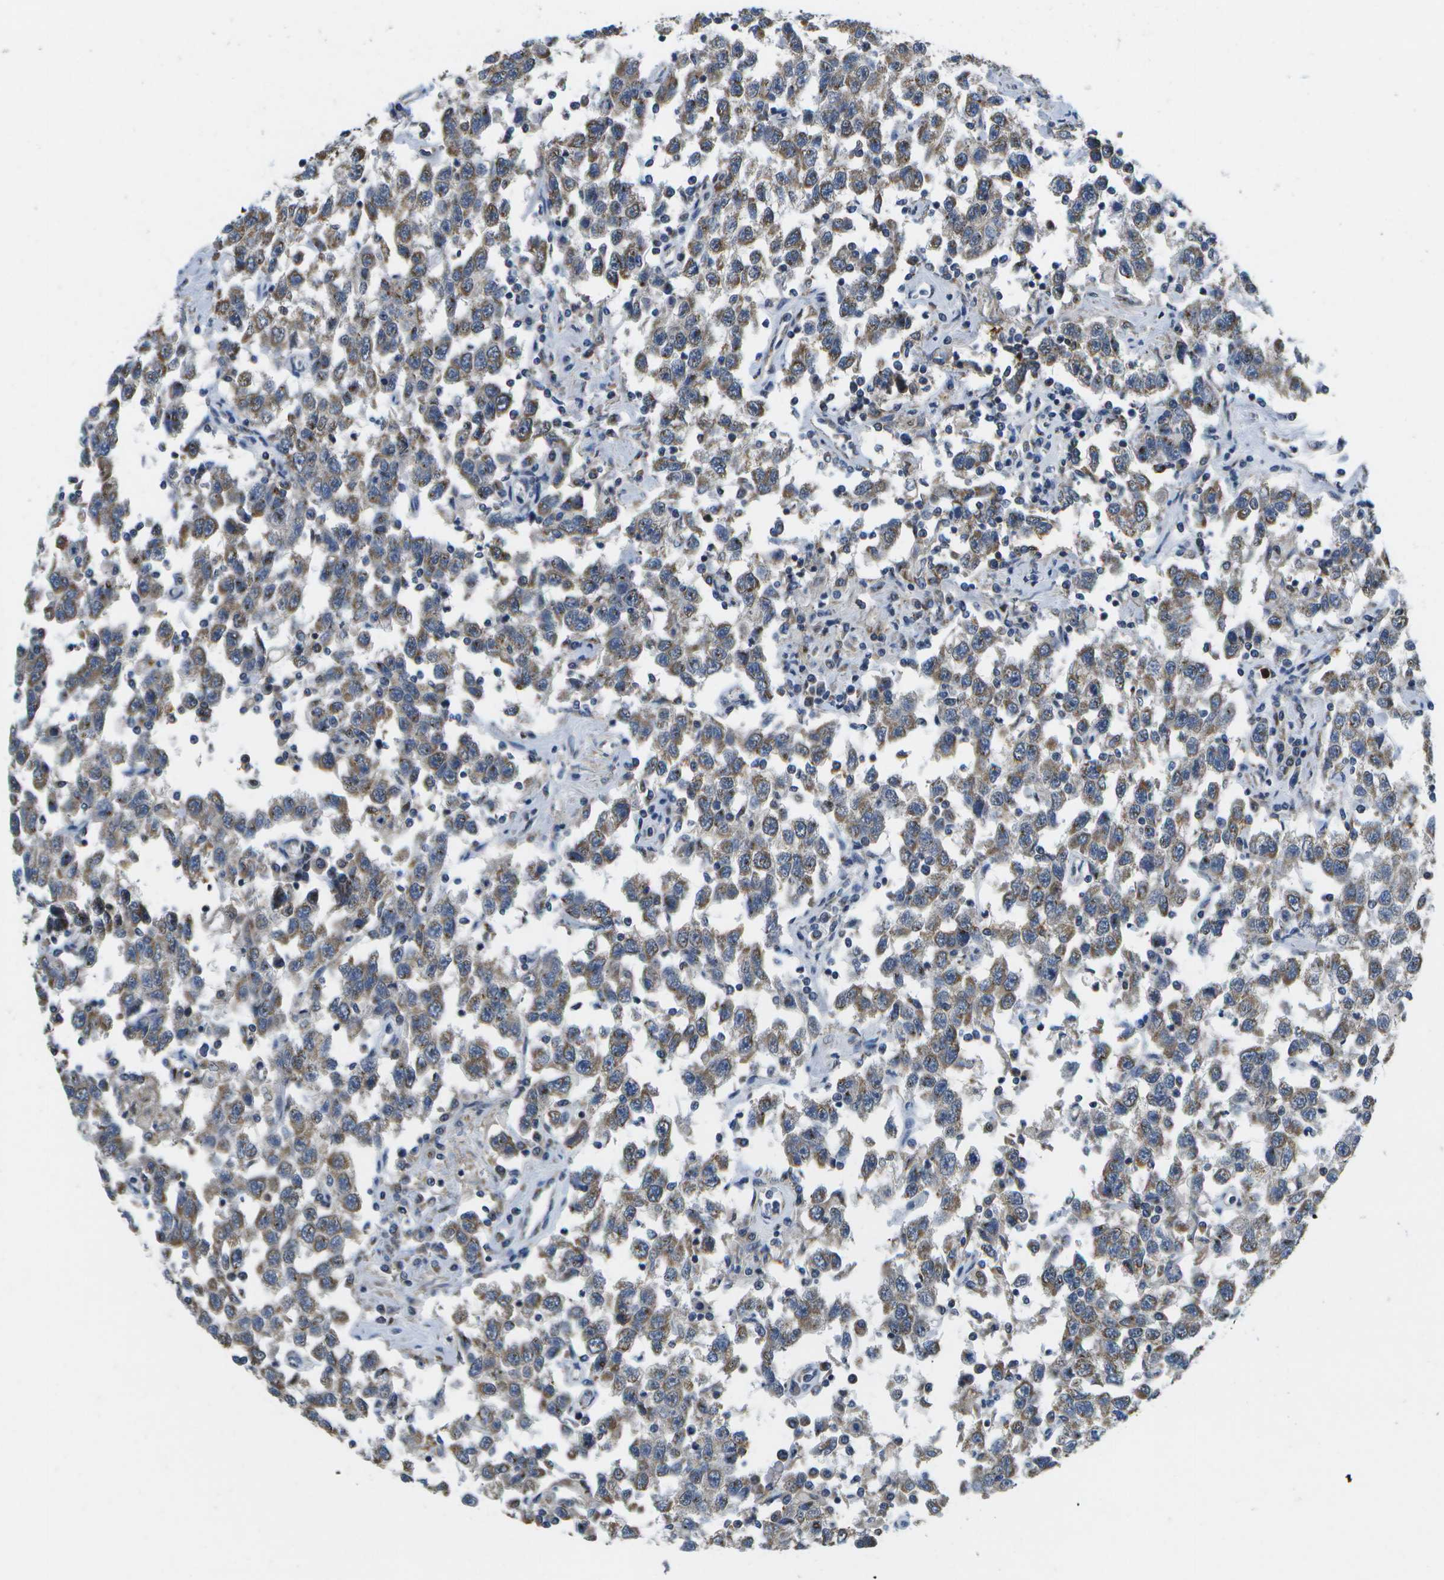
{"staining": {"intensity": "moderate", "quantity": ">75%", "location": "cytoplasmic/membranous"}, "tissue": "testis cancer", "cell_type": "Tumor cells", "image_type": "cancer", "snomed": [{"axis": "morphology", "description": "Seminoma, NOS"}, {"axis": "topography", "description": "Testis"}], "caption": "Immunohistochemistry (IHC) histopathology image of human seminoma (testis) stained for a protein (brown), which shows medium levels of moderate cytoplasmic/membranous positivity in about >75% of tumor cells.", "gene": "GALNT15", "patient": {"sex": "male", "age": 41}}